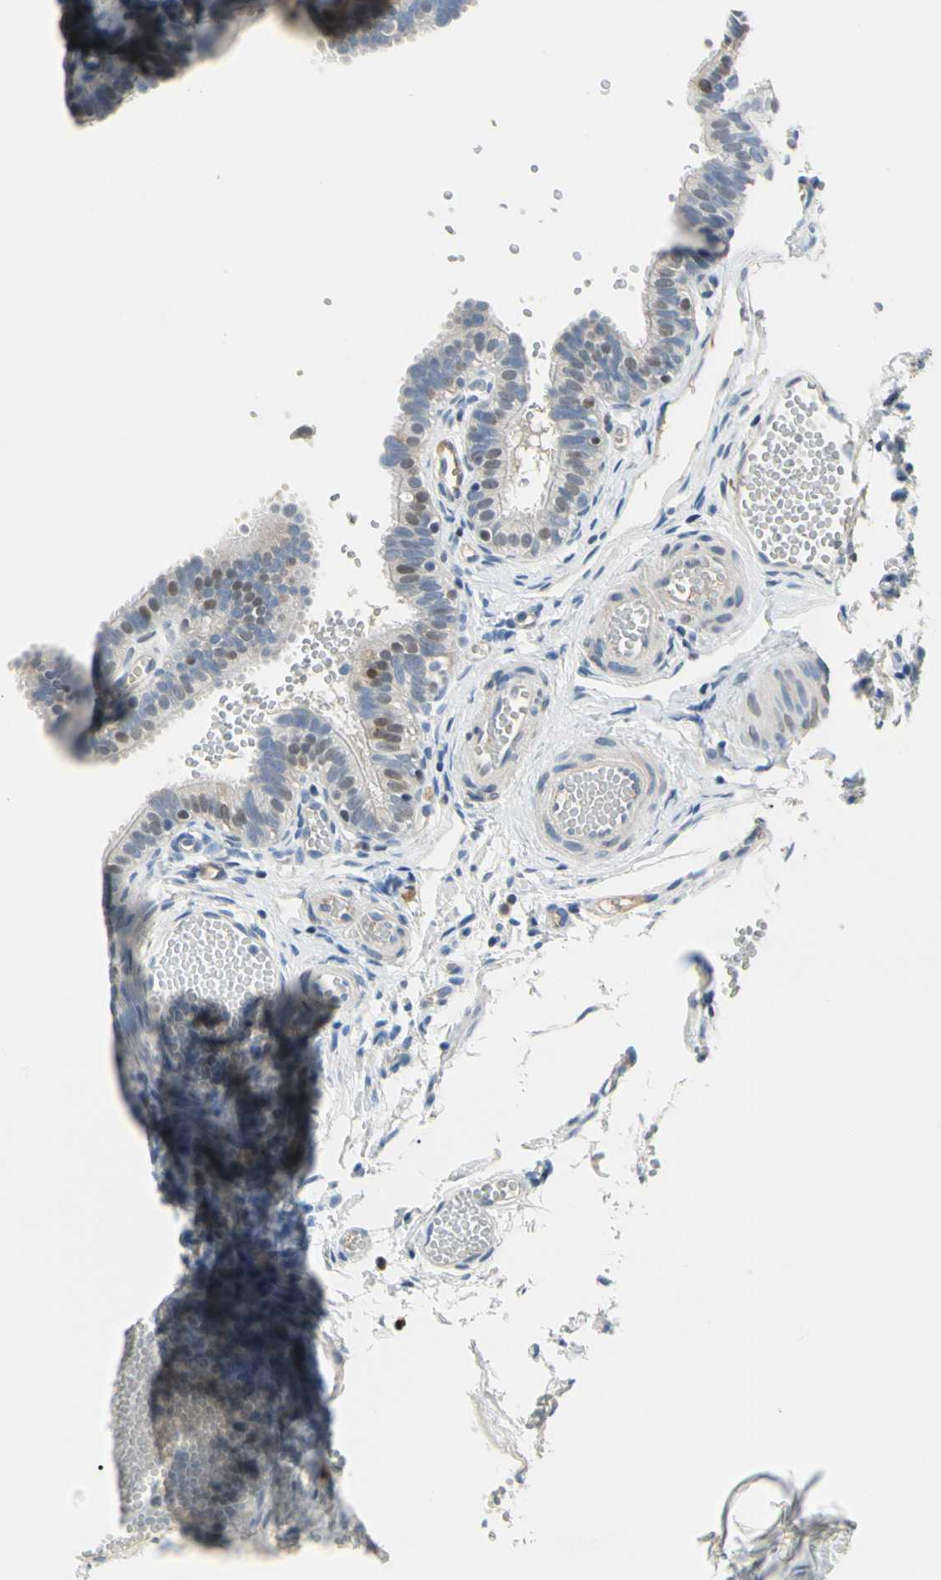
{"staining": {"intensity": "negative", "quantity": "none", "location": "none"}, "tissue": "fallopian tube", "cell_type": "Glandular cells", "image_type": "normal", "snomed": [{"axis": "morphology", "description": "Normal tissue, NOS"}, {"axis": "topography", "description": "Fallopian tube"}, {"axis": "topography", "description": "Placenta"}], "caption": "Immunohistochemistry (IHC) photomicrograph of normal fallopian tube: fallopian tube stained with DAB (3,3'-diaminobenzidine) shows no significant protein positivity in glandular cells.", "gene": "ECRG4", "patient": {"sex": "female", "age": 34}}